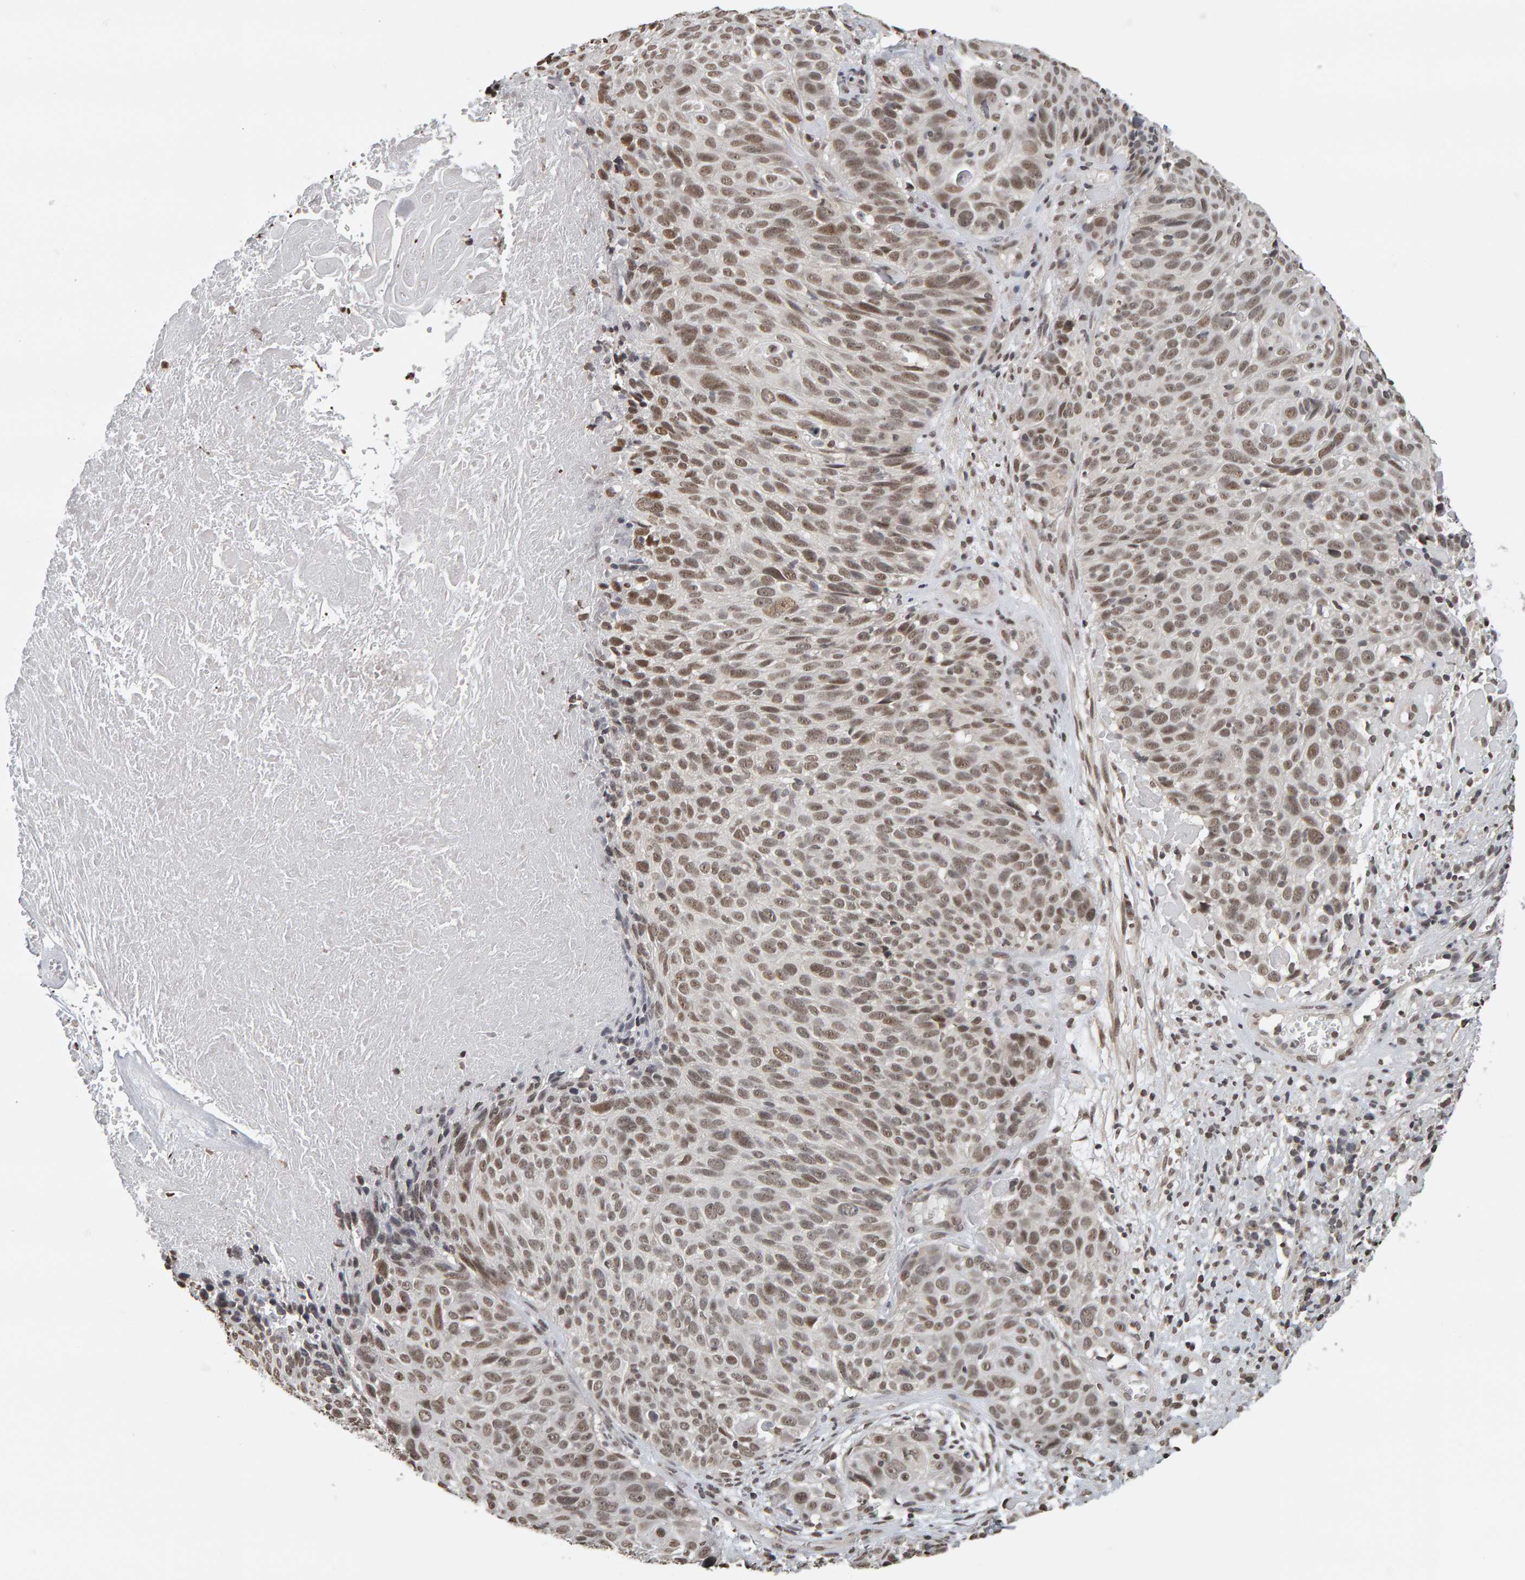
{"staining": {"intensity": "moderate", "quantity": ">75%", "location": "nuclear"}, "tissue": "cervical cancer", "cell_type": "Tumor cells", "image_type": "cancer", "snomed": [{"axis": "morphology", "description": "Squamous cell carcinoma, NOS"}, {"axis": "topography", "description": "Cervix"}], "caption": "This histopathology image reveals immunohistochemistry (IHC) staining of human cervical cancer (squamous cell carcinoma), with medium moderate nuclear expression in about >75% of tumor cells.", "gene": "AFF4", "patient": {"sex": "female", "age": 74}}